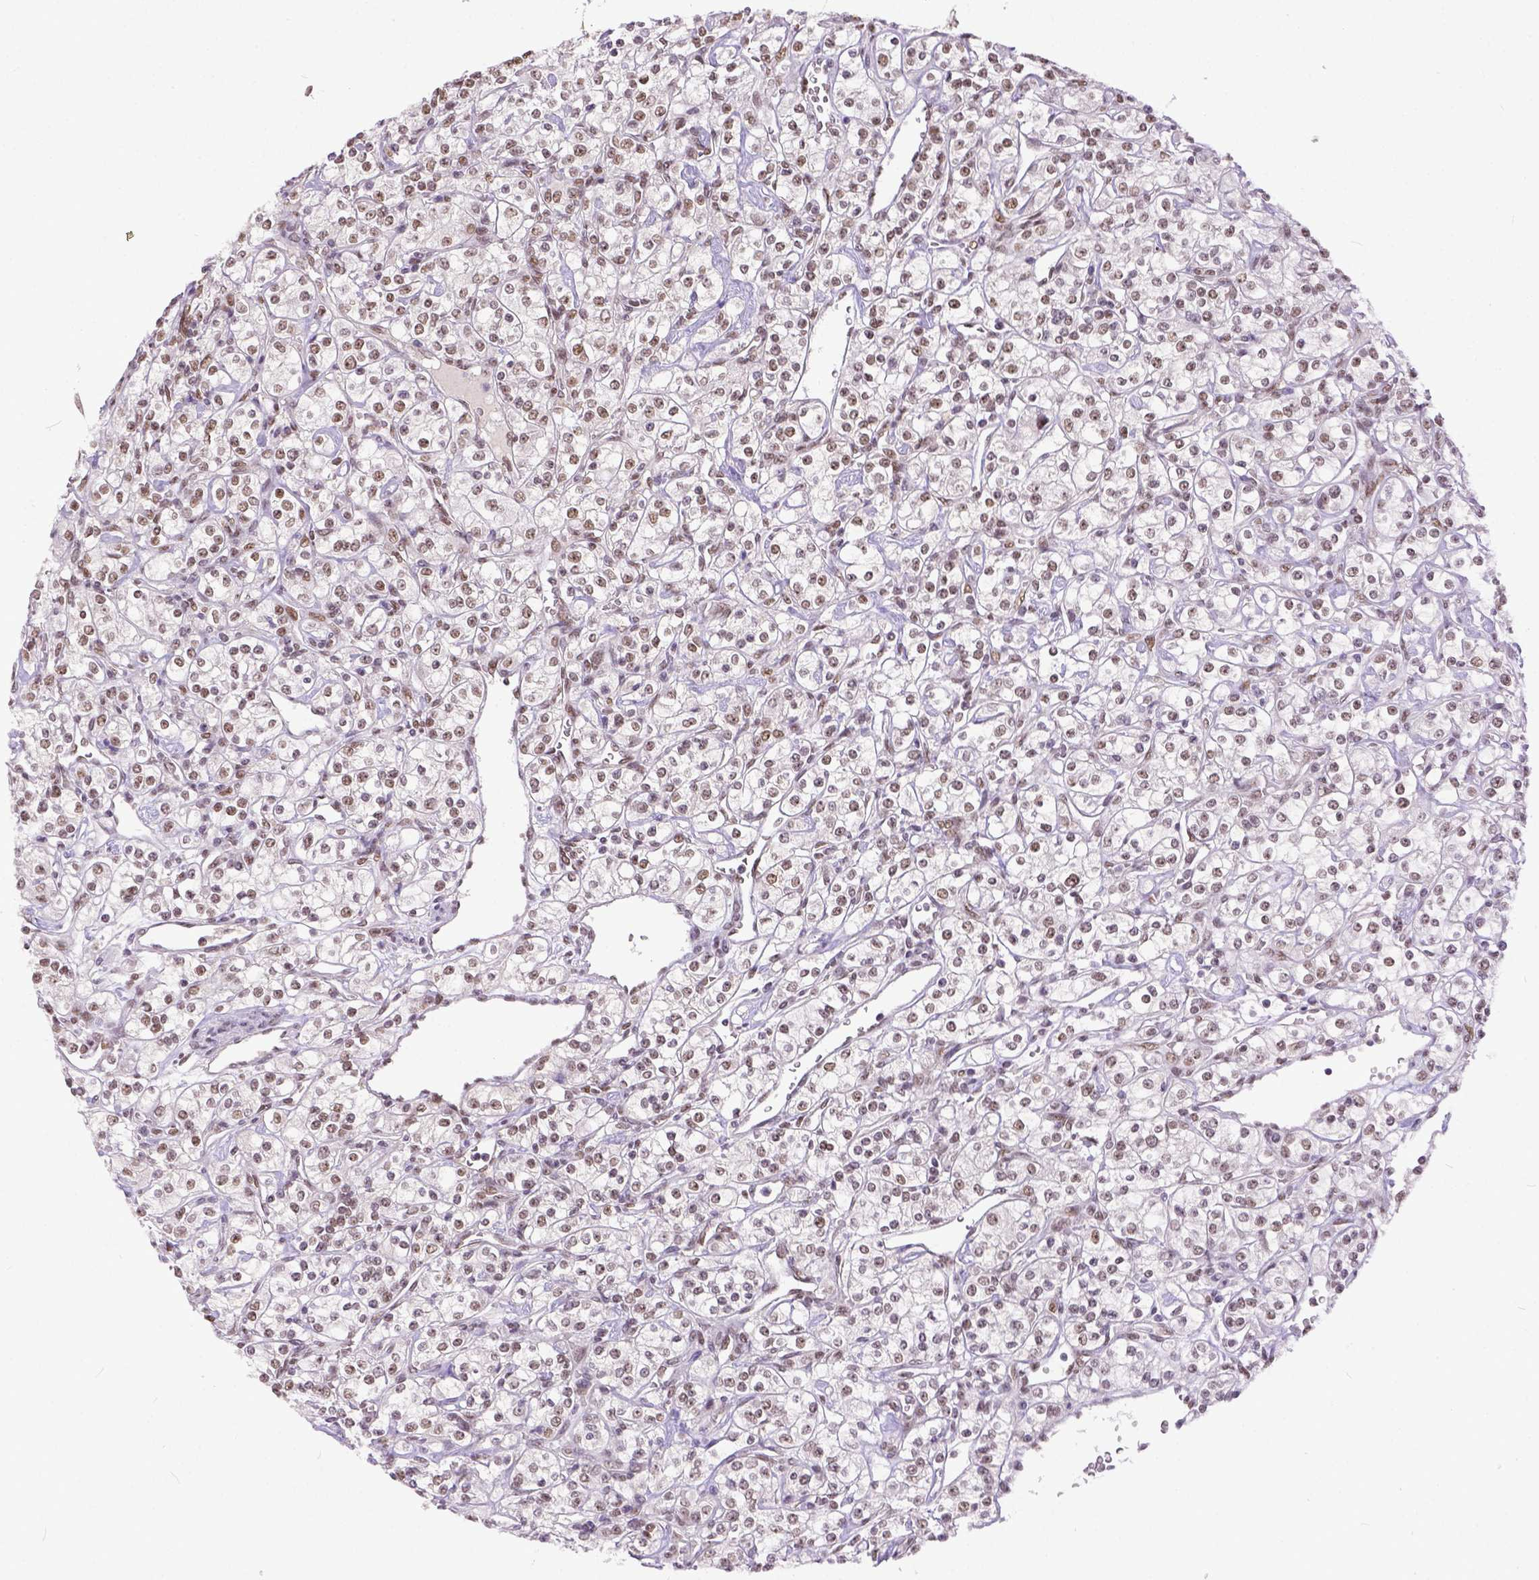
{"staining": {"intensity": "moderate", "quantity": ">75%", "location": "nuclear"}, "tissue": "renal cancer", "cell_type": "Tumor cells", "image_type": "cancer", "snomed": [{"axis": "morphology", "description": "Adenocarcinoma, NOS"}, {"axis": "topography", "description": "Kidney"}], "caption": "Immunohistochemical staining of renal cancer shows medium levels of moderate nuclear protein positivity in approximately >75% of tumor cells.", "gene": "ERCC1", "patient": {"sex": "male", "age": 77}}